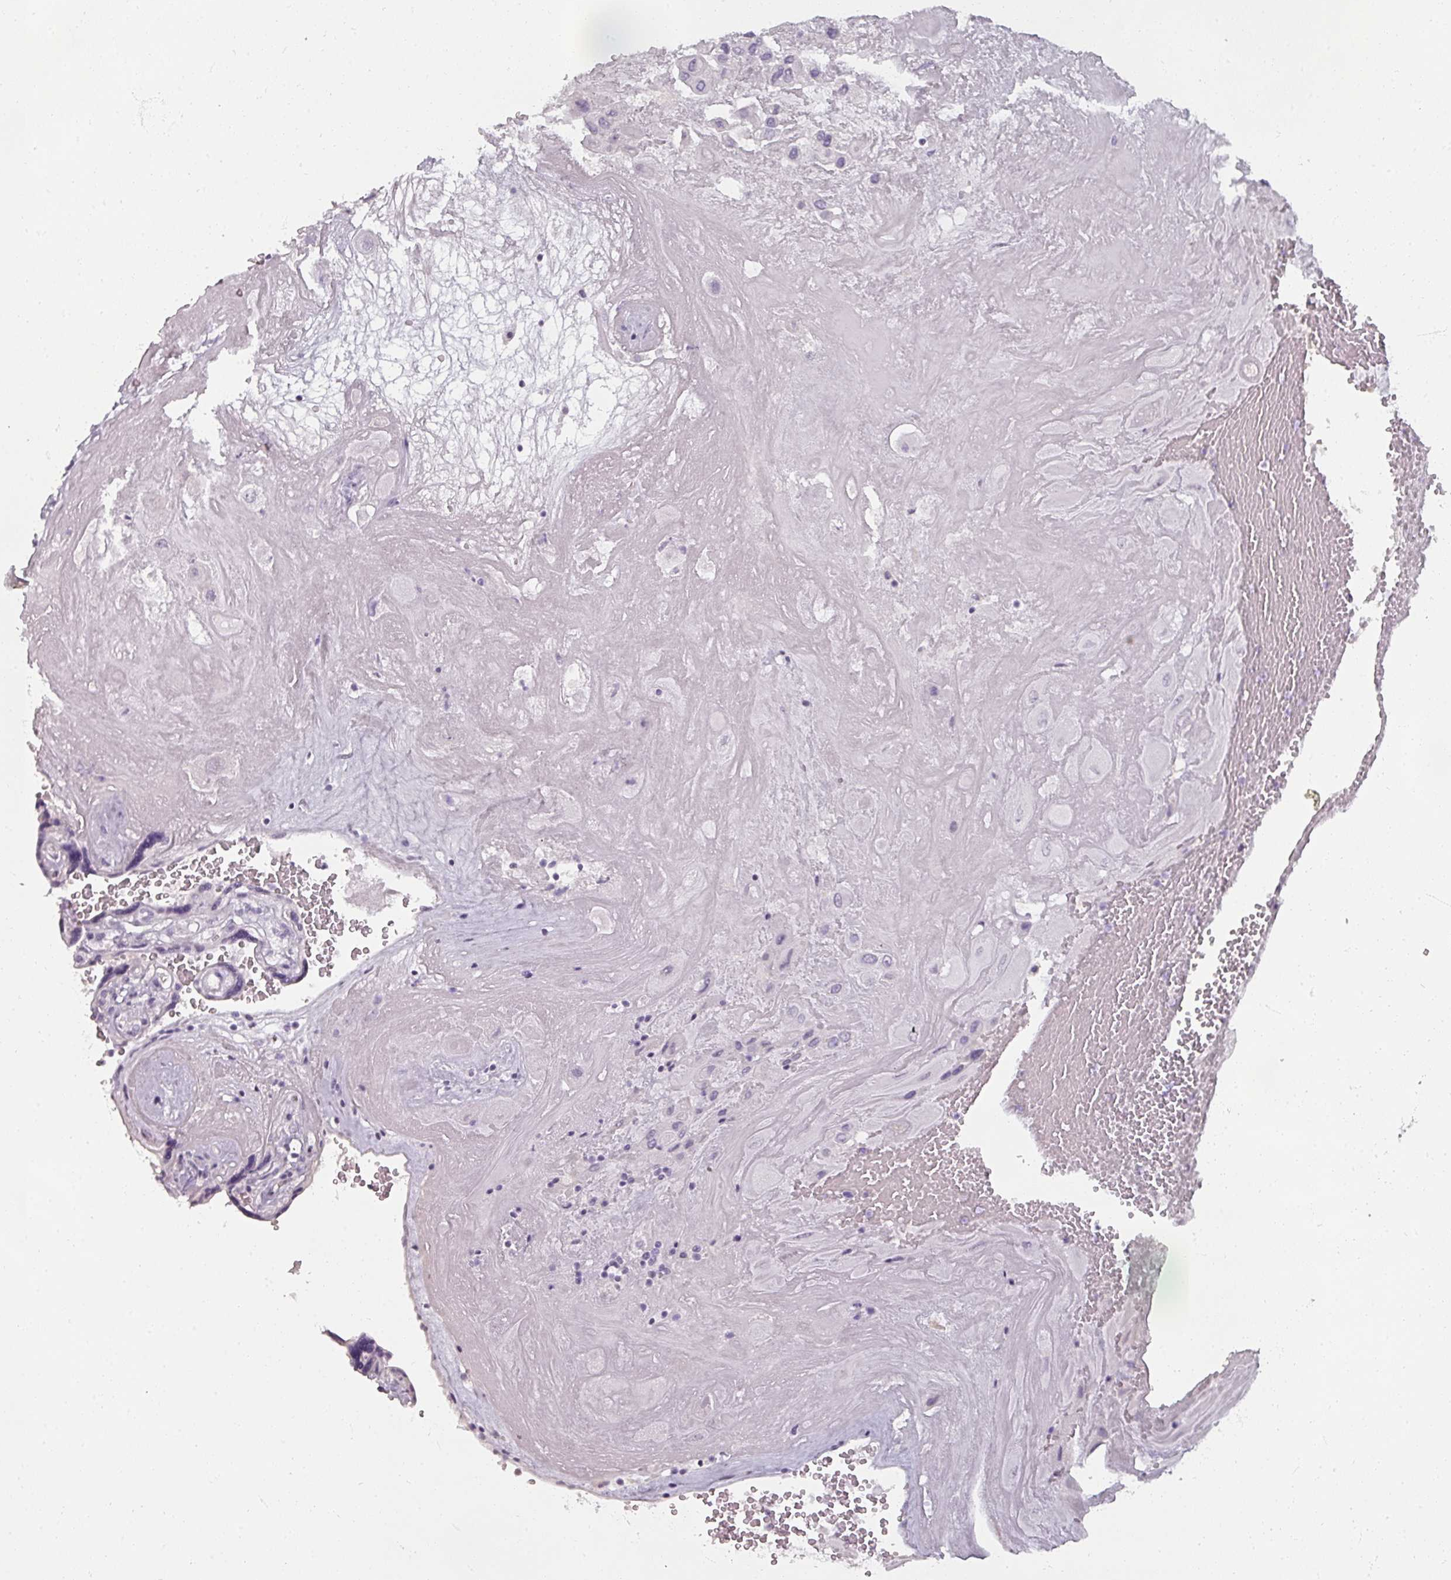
{"staining": {"intensity": "negative", "quantity": "none", "location": "none"}, "tissue": "placenta", "cell_type": "Decidual cells", "image_type": "normal", "snomed": [{"axis": "morphology", "description": "Normal tissue, NOS"}, {"axis": "topography", "description": "Placenta"}], "caption": "The micrograph reveals no significant staining in decidual cells of placenta. (IHC, brightfield microscopy, high magnification).", "gene": "REG3A", "patient": {"sex": "female", "age": 32}}